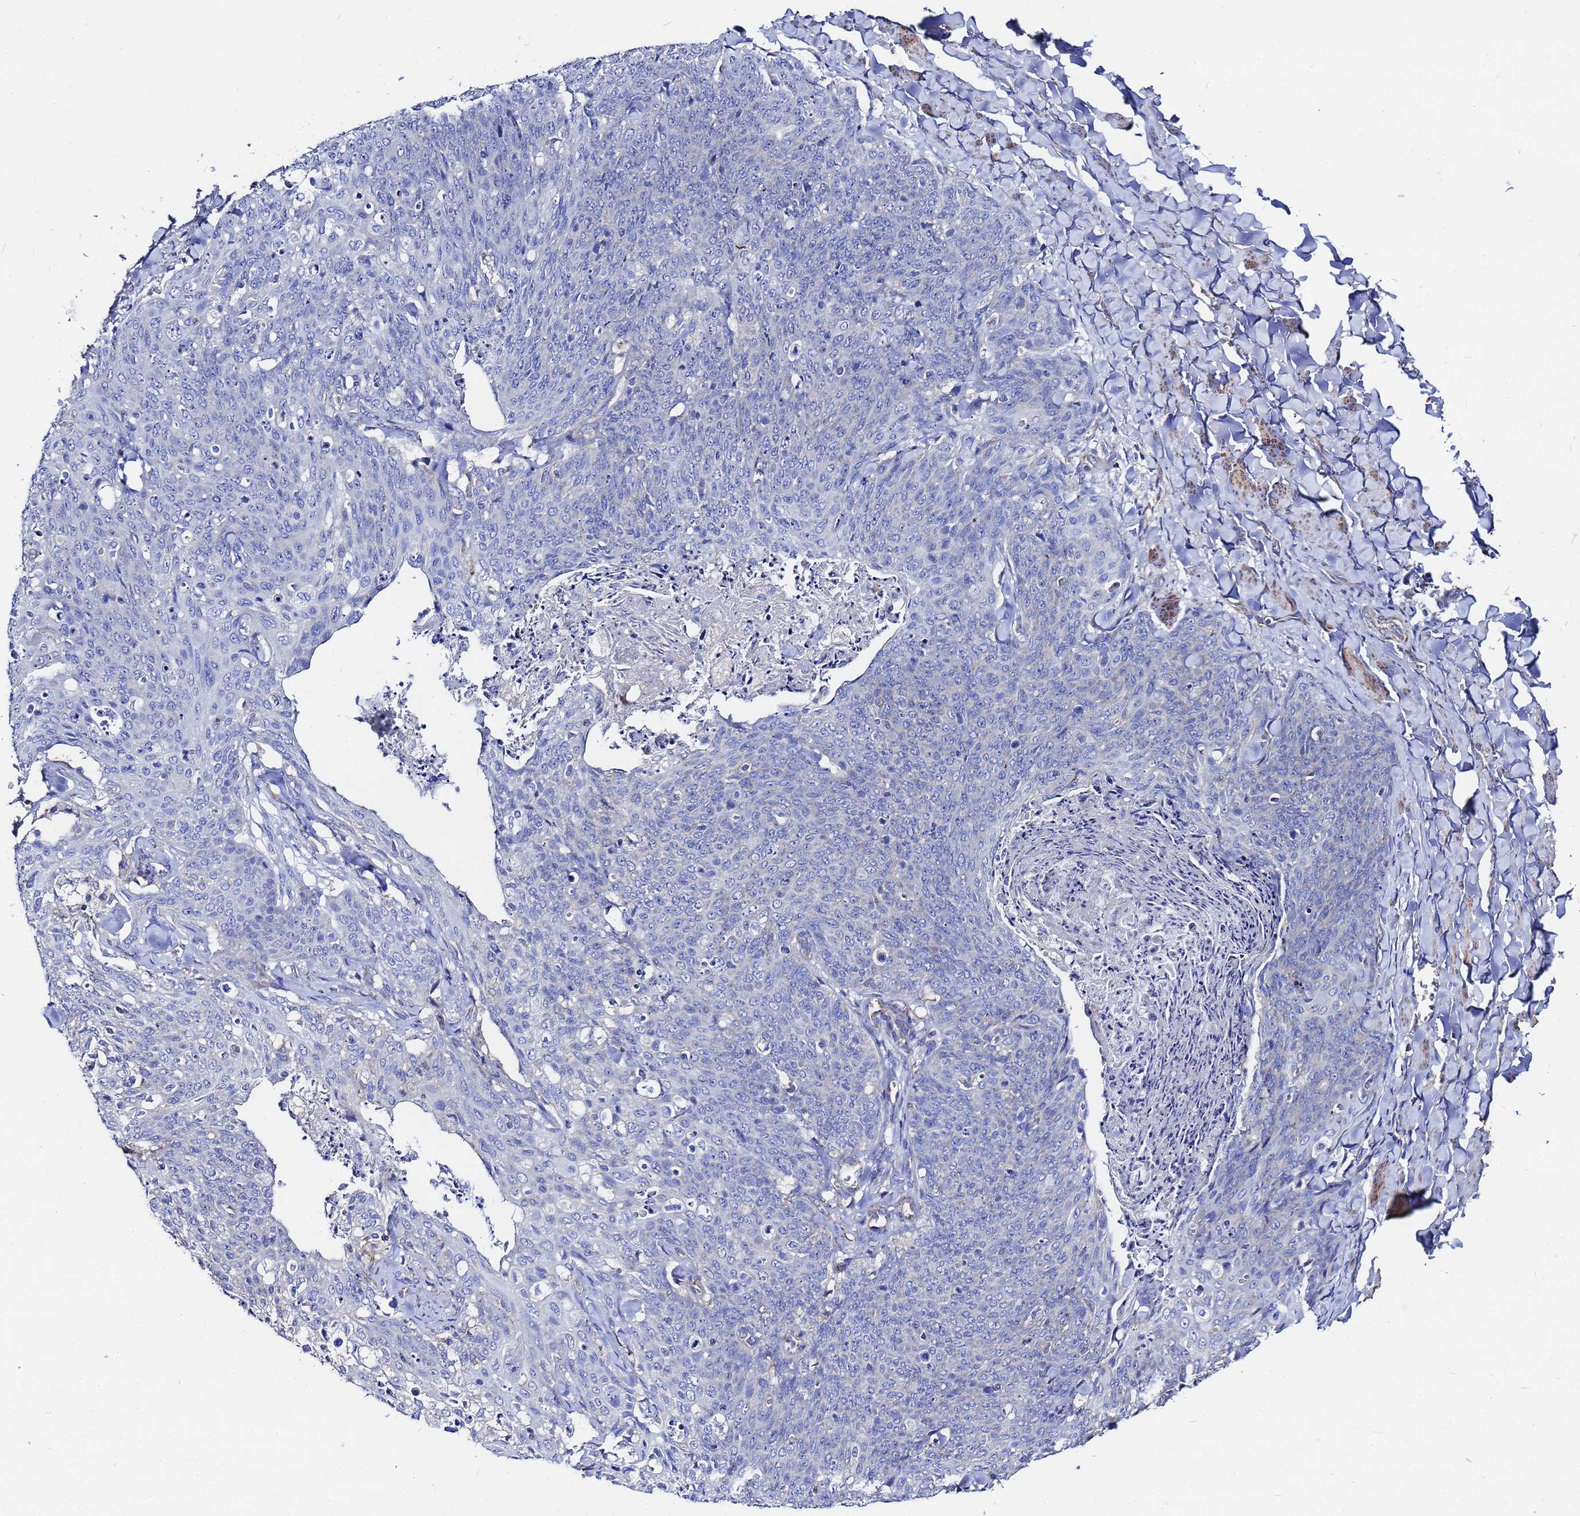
{"staining": {"intensity": "negative", "quantity": "none", "location": "none"}, "tissue": "skin cancer", "cell_type": "Tumor cells", "image_type": "cancer", "snomed": [{"axis": "morphology", "description": "Squamous cell carcinoma, NOS"}, {"axis": "topography", "description": "Skin"}, {"axis": "topography", "description": "Vulva"}], "caption": "Tumor cells show no significant protein staining in skin squamous cell carcinoma.", "gene": "FAHD2A", "patient": {"sex": "female", "age": 85}}